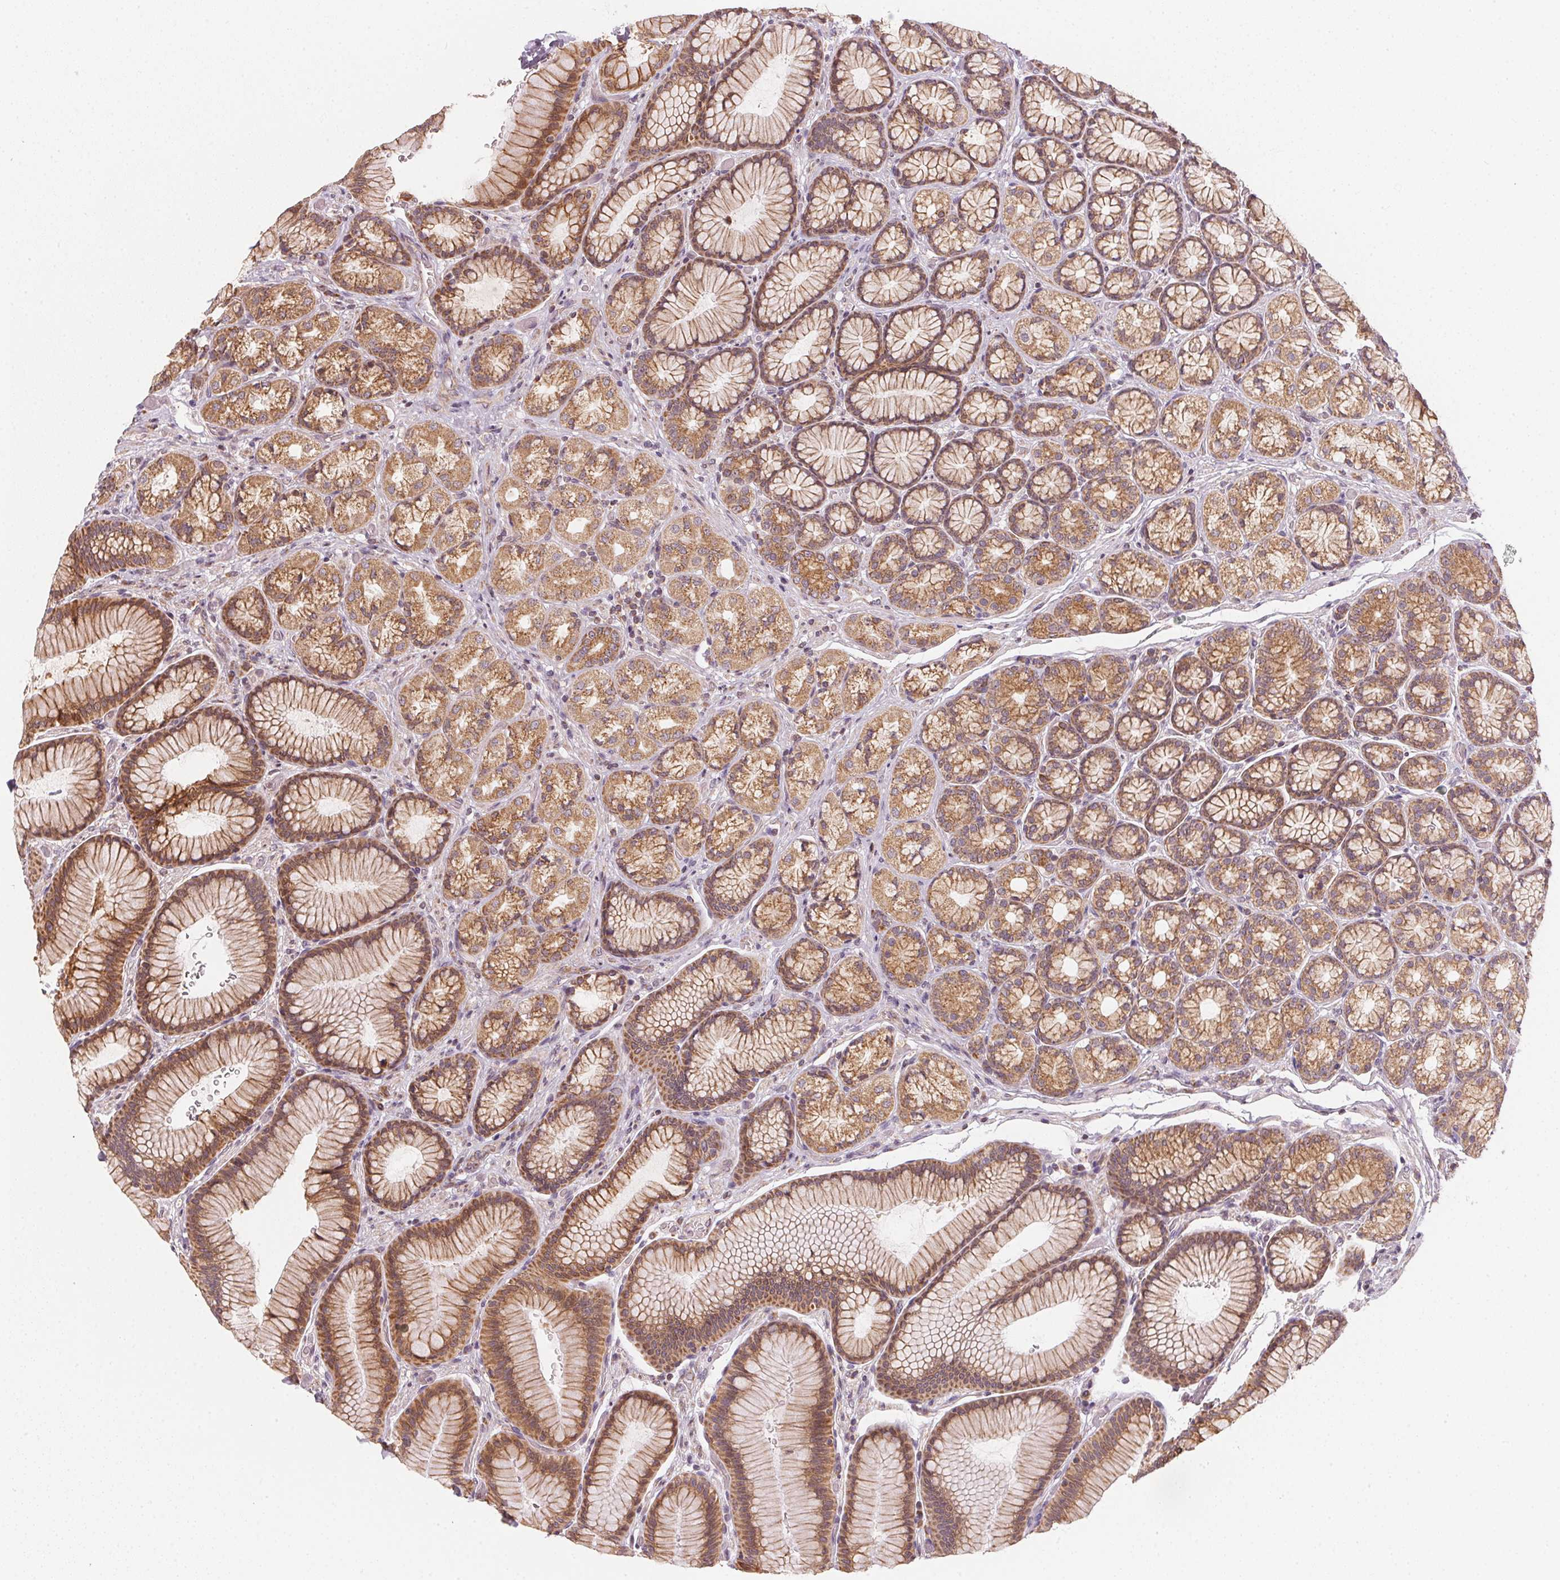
{"staining": {"intensity": "moderate", "quantity": ">75%", "location": "cytoplasmic/membranous"}, "tissue": "stomach", "cell_type": "Glandular cells", "image_type": "normal", "snomed": [{"axis": "morphology", "description": "Normal tissue, NOS"}, {"axis": "morphology", "description": "Adenocarcinoma, NOS"}, {"axis": "morphology", "description": "Adenocarcinoma, High grade"}, {"axis": "topography", "description": "Stomach, upper"}, {"axis": "topography", "description": "Stomach"}], "caption": "Protein staining of unremarkable stomach displays moderate cytoplasmic/membranous staining in about >75% of glandular cells. (DAB = brown stain, brightfield microscopy at high magnification).", "gene": "MATCAP1", "patient": {"sex": "female", "age": 65}}